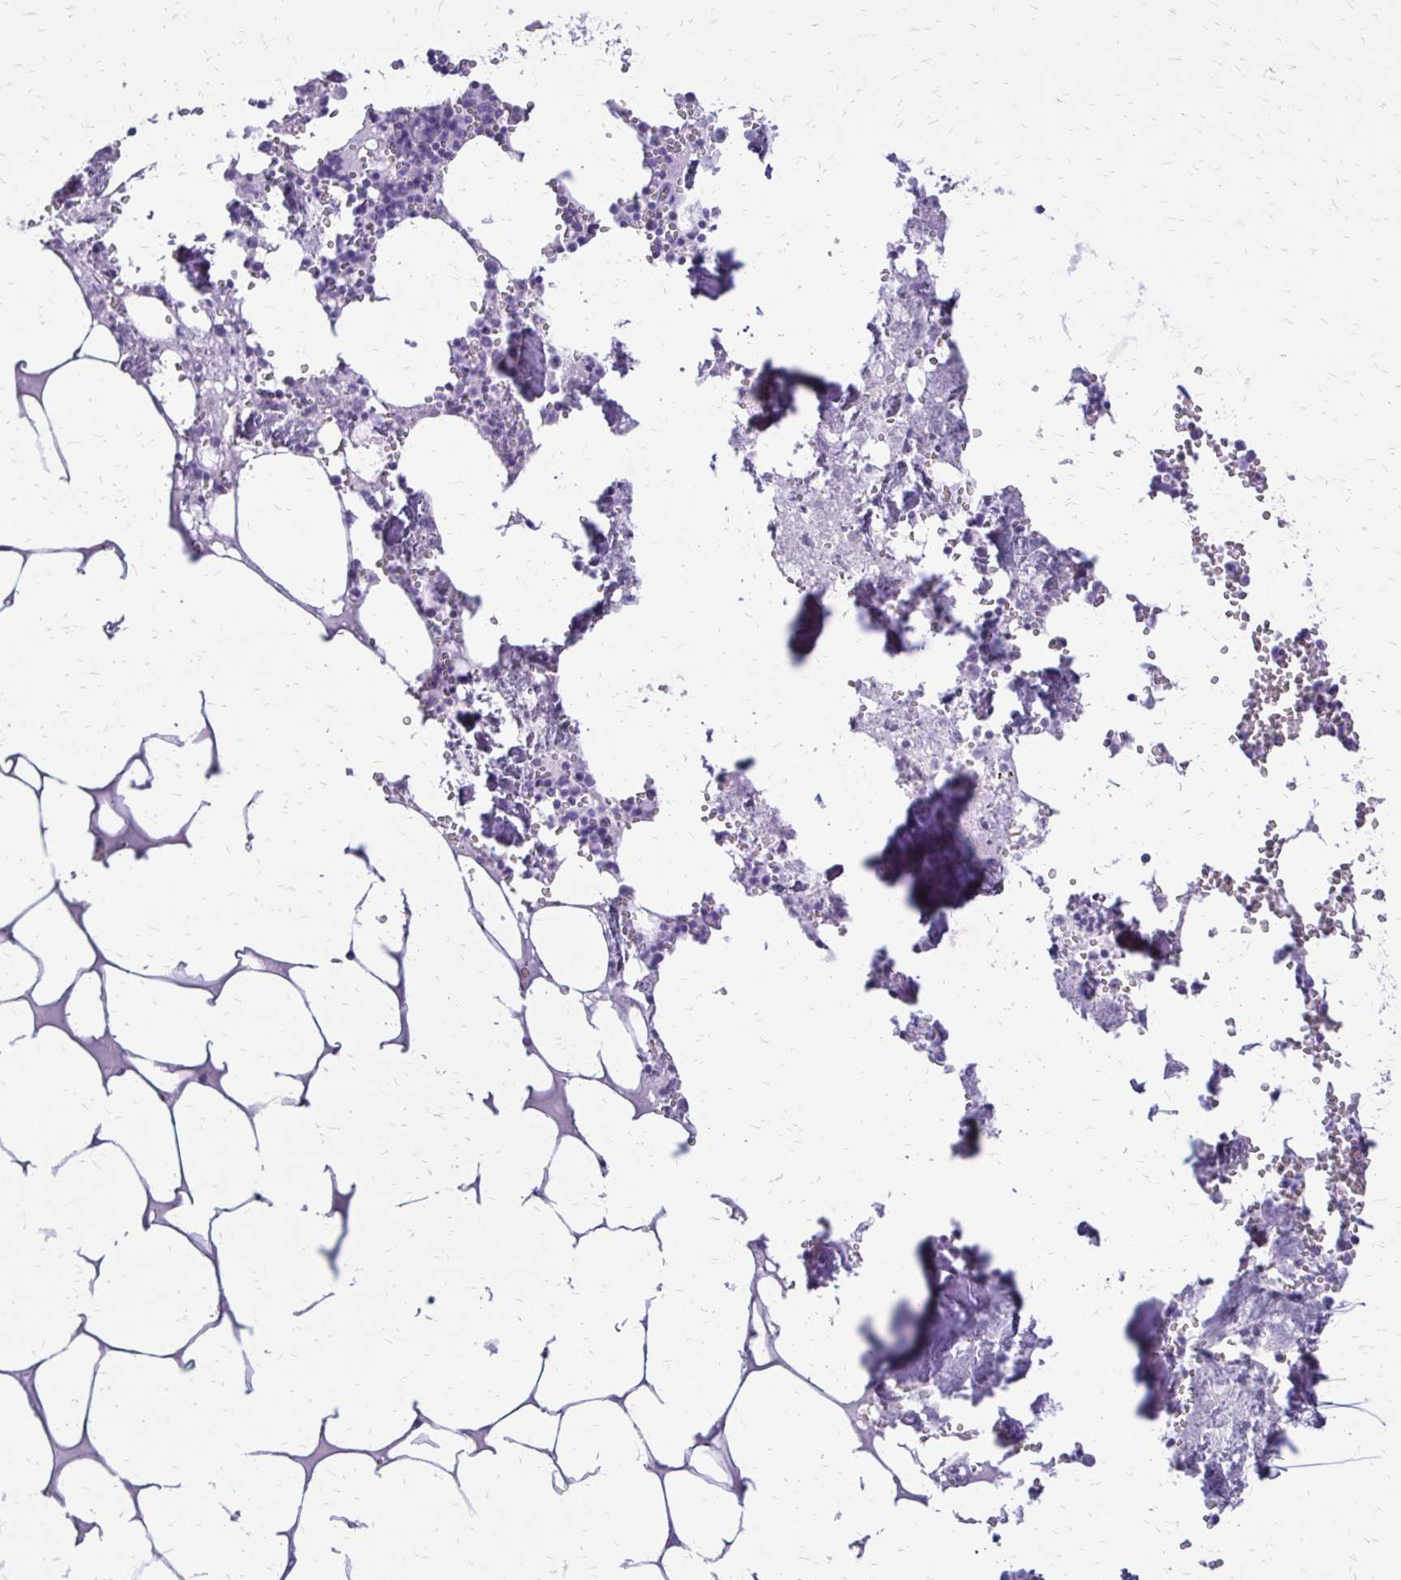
{"staining": {"intensity": "negative", "quantity": "none", "location": "none"}, "tissue": "bone marrow", "cell_type": "Hematopoietic cells", "image_type": "normal", "snomed": [{"axis": "morphology", "description": "Normal tissue, NOS"}, {"axis": "topography", "description": "Bone marrow"}], "caption": "High magnification brightfield microscopy of normal bone marrow stained with DAB (3,3'-diaminobenzidine) (brown) and counterstained with hematoxylin (blue): hematopoietic cells show no significant positivity.", "gene": "SLC32A1", "patient": {"sex": "male", "age": 54}}